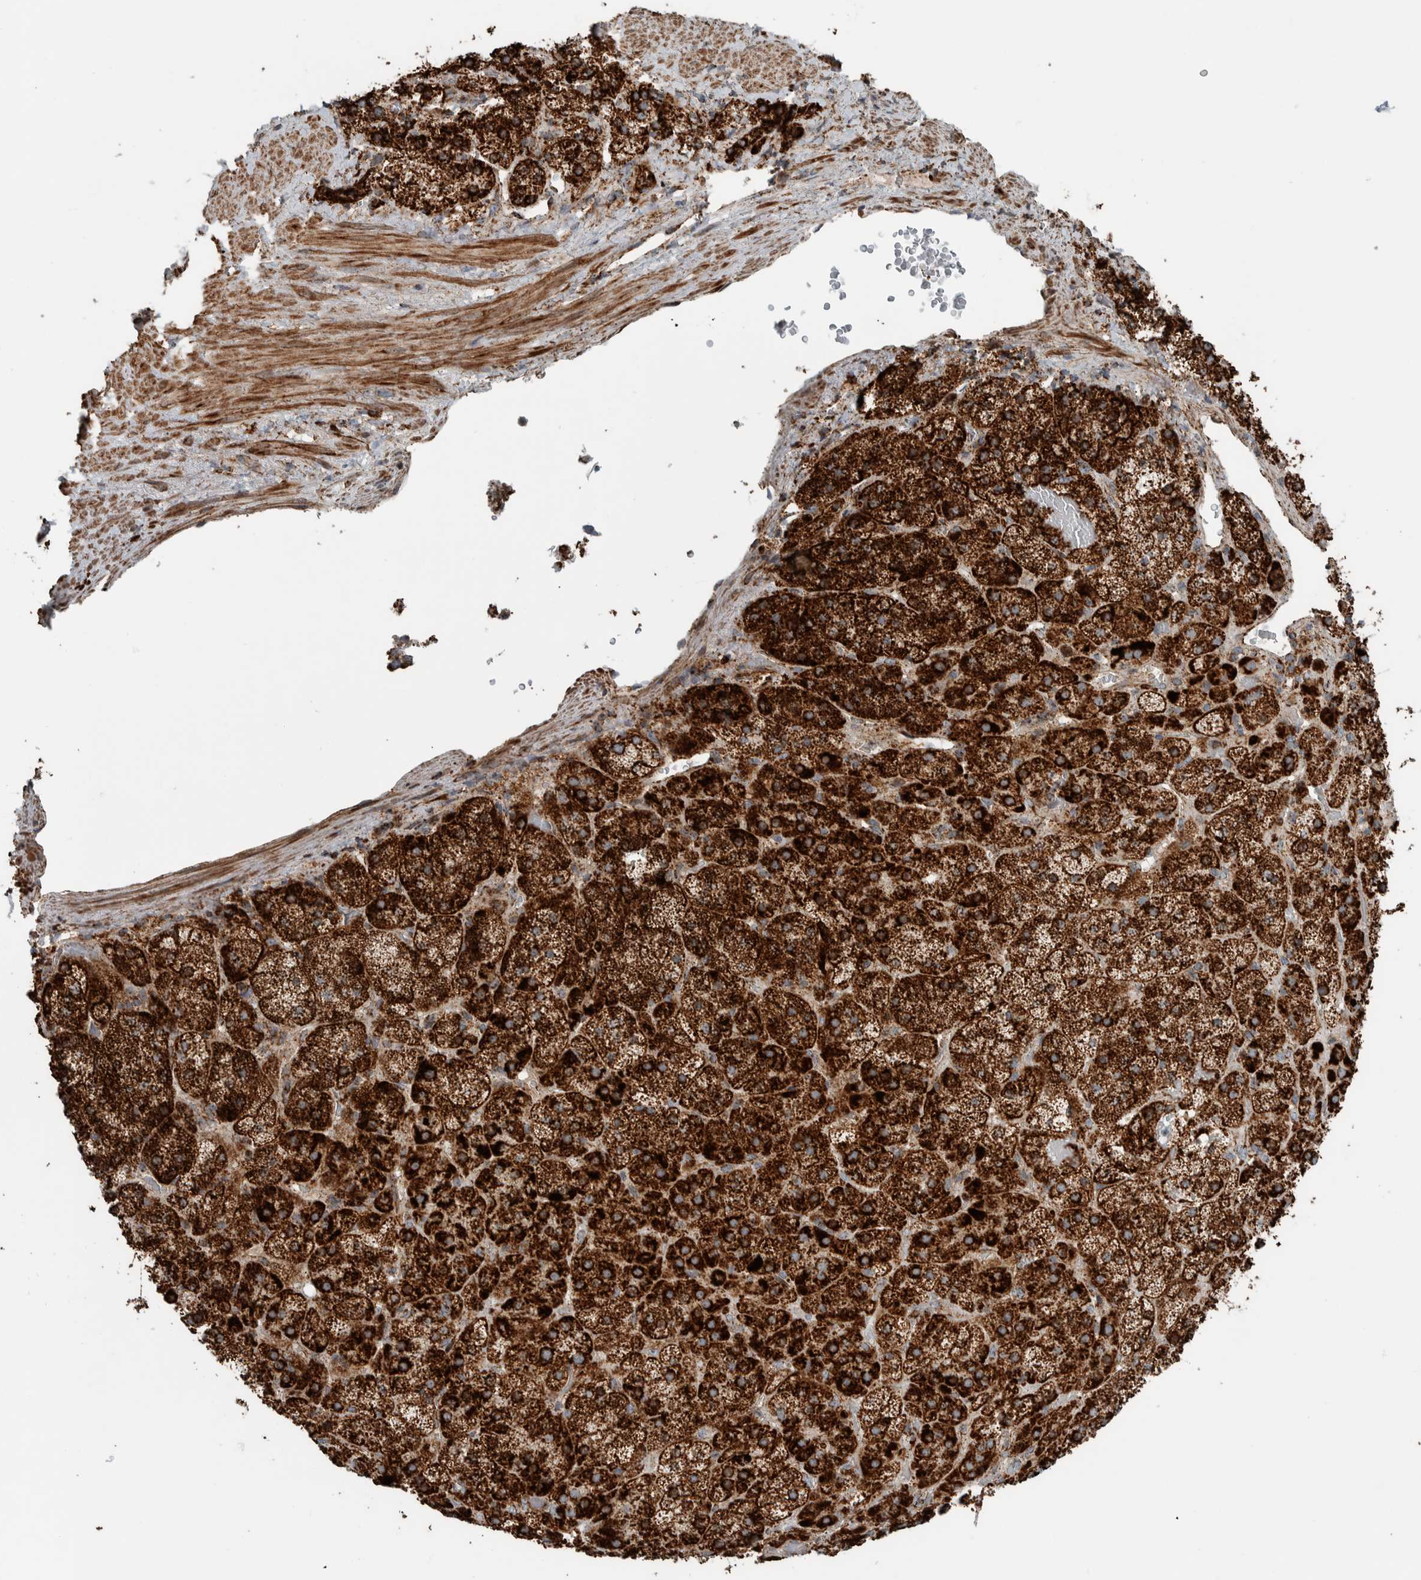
{"staining": {"intensity": "strong", "quantity": ">75%", "location": "cytoplasmic/membranous"}, "tissue": "adrenal gland", "cell_type": "Glandular cells", "image_type": "normal", "snomed": [{"axis": "morphology", "description": "Normal tissue, NOS"}, {"axis": "topography", "description": "Adrenal gland"}], "caption": "A high amount of strong cytoplasmic/membranous expression is present in about >75% of glandular cells in unremarkable adrenal gland.", "gene": "CNTROB", "patient": {"sex": "male", "age": 57}}